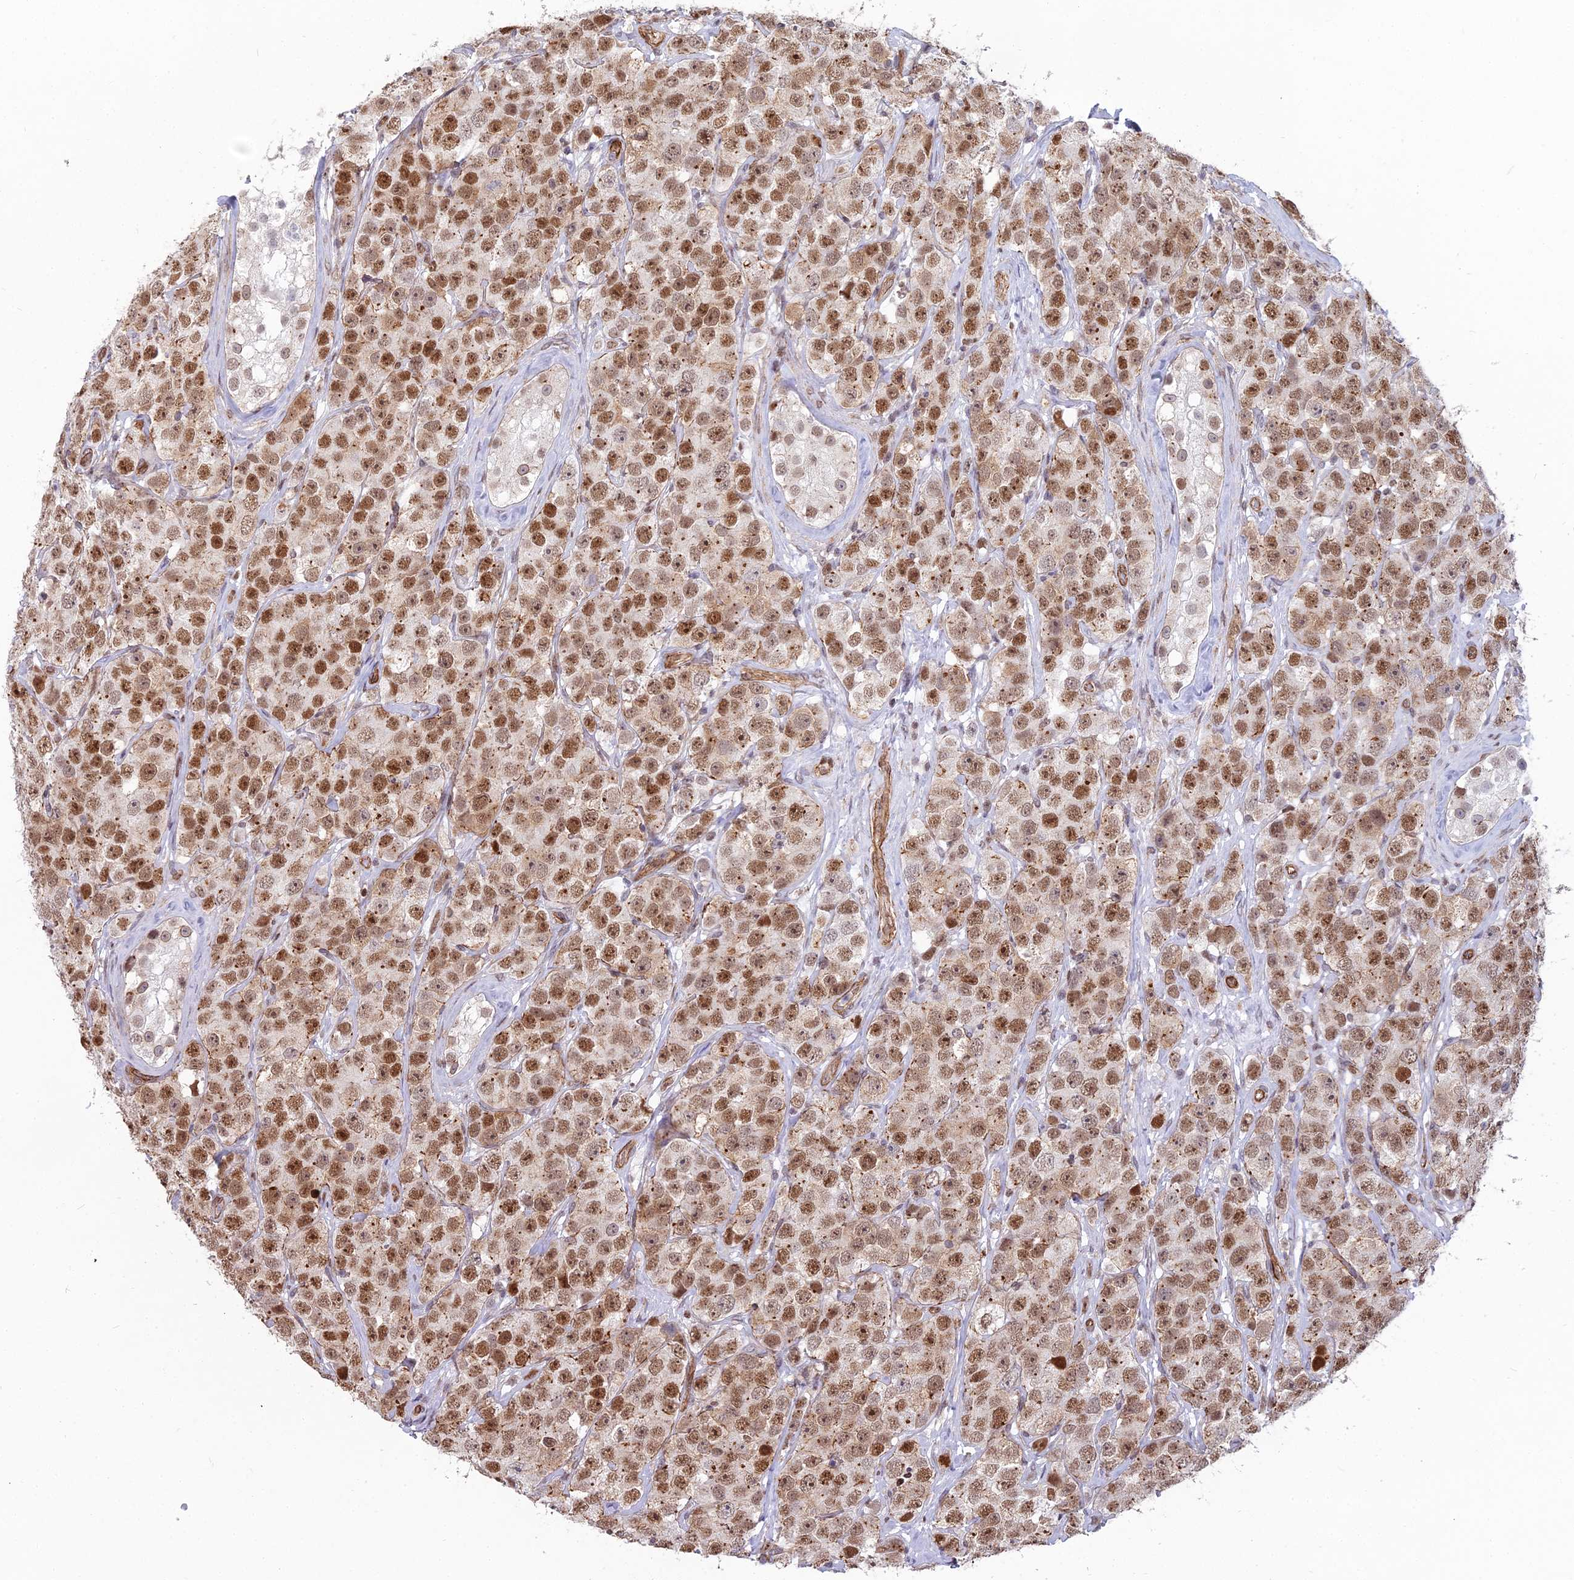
{"staining": {"intensity": "moderate", "quantity": ">75%", "location": "nuclear"}, "tissue": "testis cancer", "cell_type": "Tumor cells", "image_type": "cancer", "snomed": [{"axis": "morphology", "description": "Seminoma, NOS"}, {"axis": "topography", "description": "Testis"}], "caption": "Protein expression analysis of testis cancer displays moderate nuclear staining in about >75% of tumor cells.", "gene": "YJU2", "patient": {"sex": "male", "age": 28}}